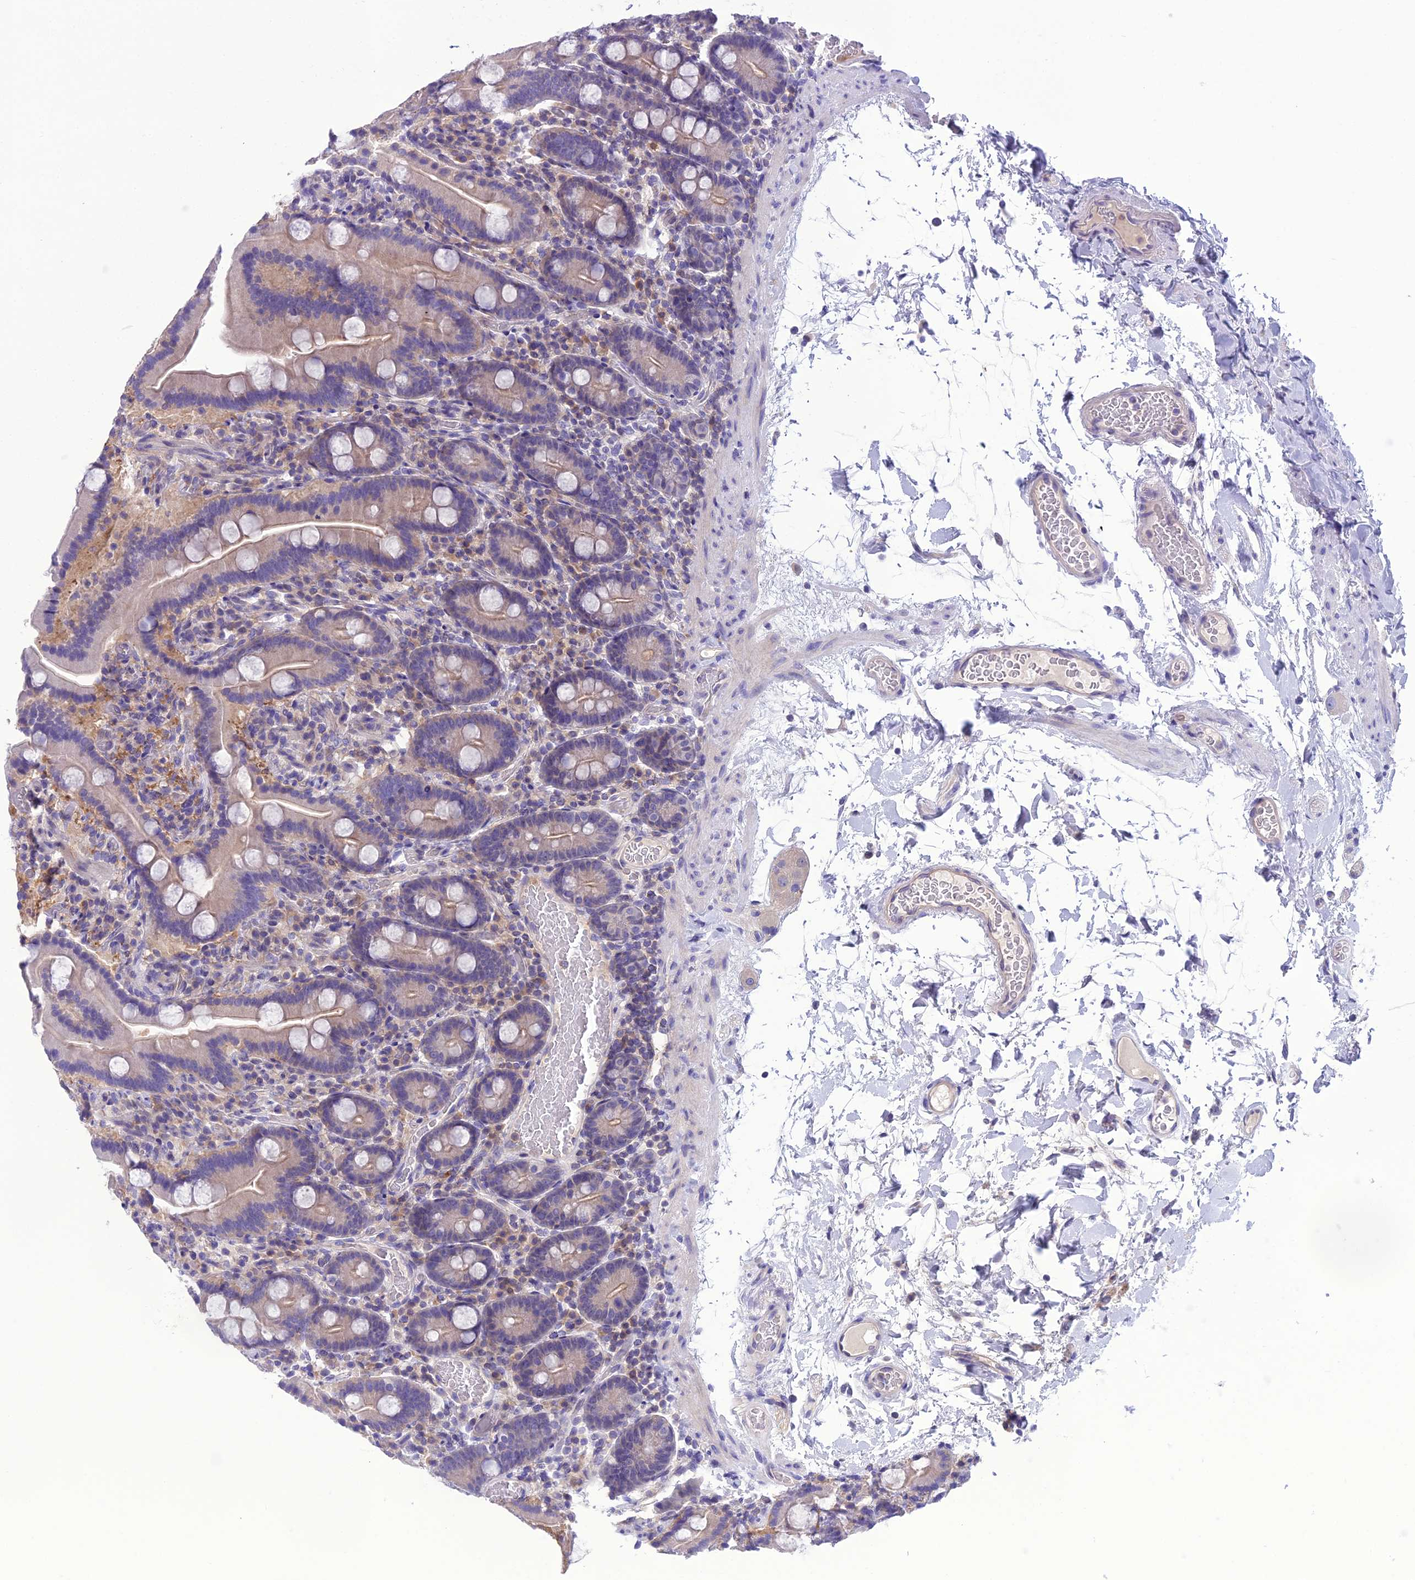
{"staining": {"intensity": "weak", "quantity": "25%-75%", "location": "cytoplasmic/membranous"}, "tissue": "duodenum", "cell_type": "Glandular cells", "image_type": "normal", "snomed": [{"axis": "morphology", "description": "Normal tissue, NOS"}, {"axis": "topography", "description": "Duodenum"}], "caption": "Approximately 25%-75% of glandular cells in unremarkable duodenum display weak cytoplasmic/membranous protein positivity as visualized by brown immunohistochemical staining.", "gene": "GDF6", "patient": {"sex": "male", "age": 55}}